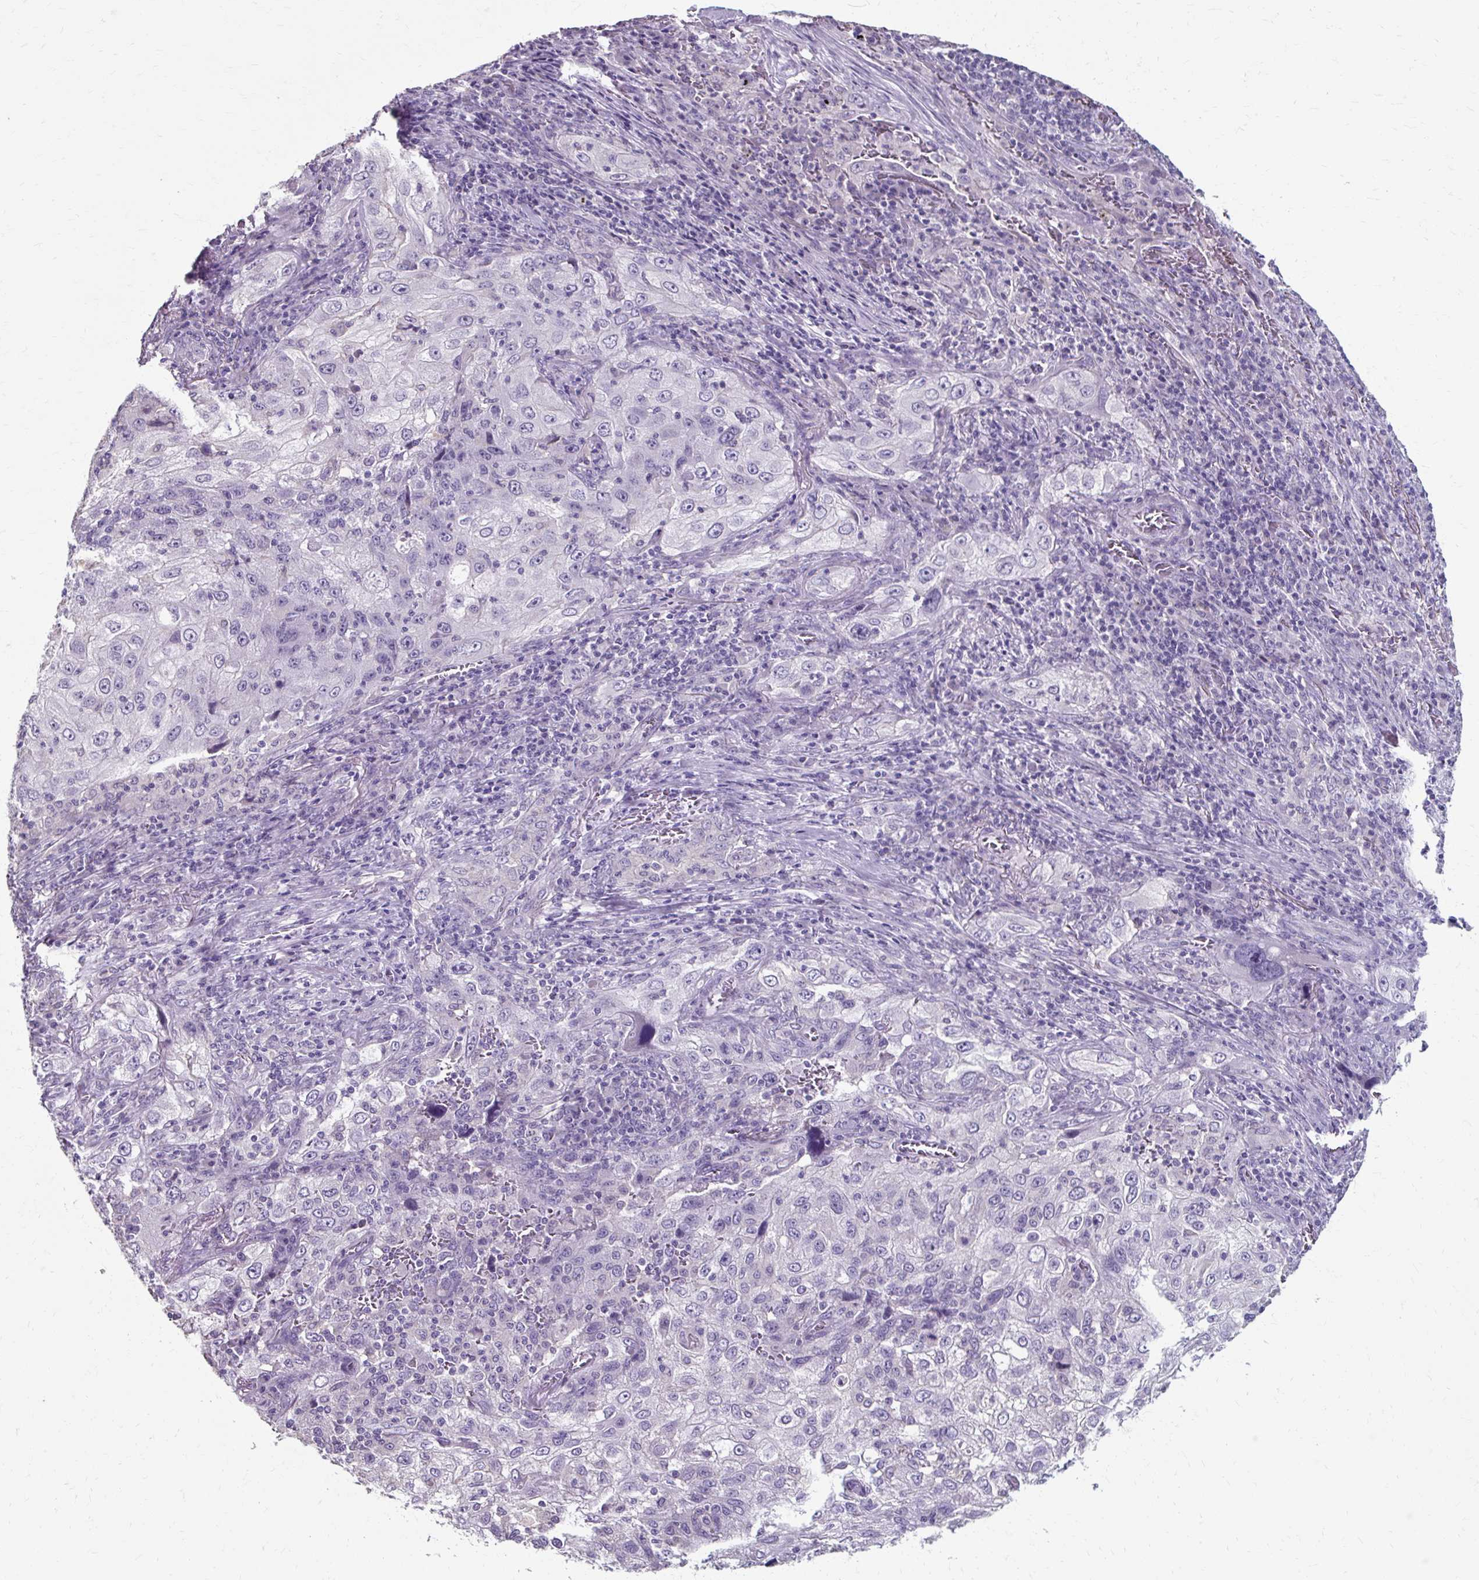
{"staining": {"intensity": "negative", "quantity": "none", "location": "none"}, "tissue": "lung cancer", "cell_type": "Tumor cells", "image_type": "cancer", "snomed": [{"axis": "morphology", "description": "Squamous cell carcinoma, NOS"}, {"axis": "topography", "description": "Lung"}], "caption": "Immunohistochemistry (IHC) histopathology image of human lung squamous cell carcinoma stained for a protein (brown), which exhibits no positivity in tumor cells.", "gene": "KLHL24", "patient": {"sex": "female", "age": 69}}